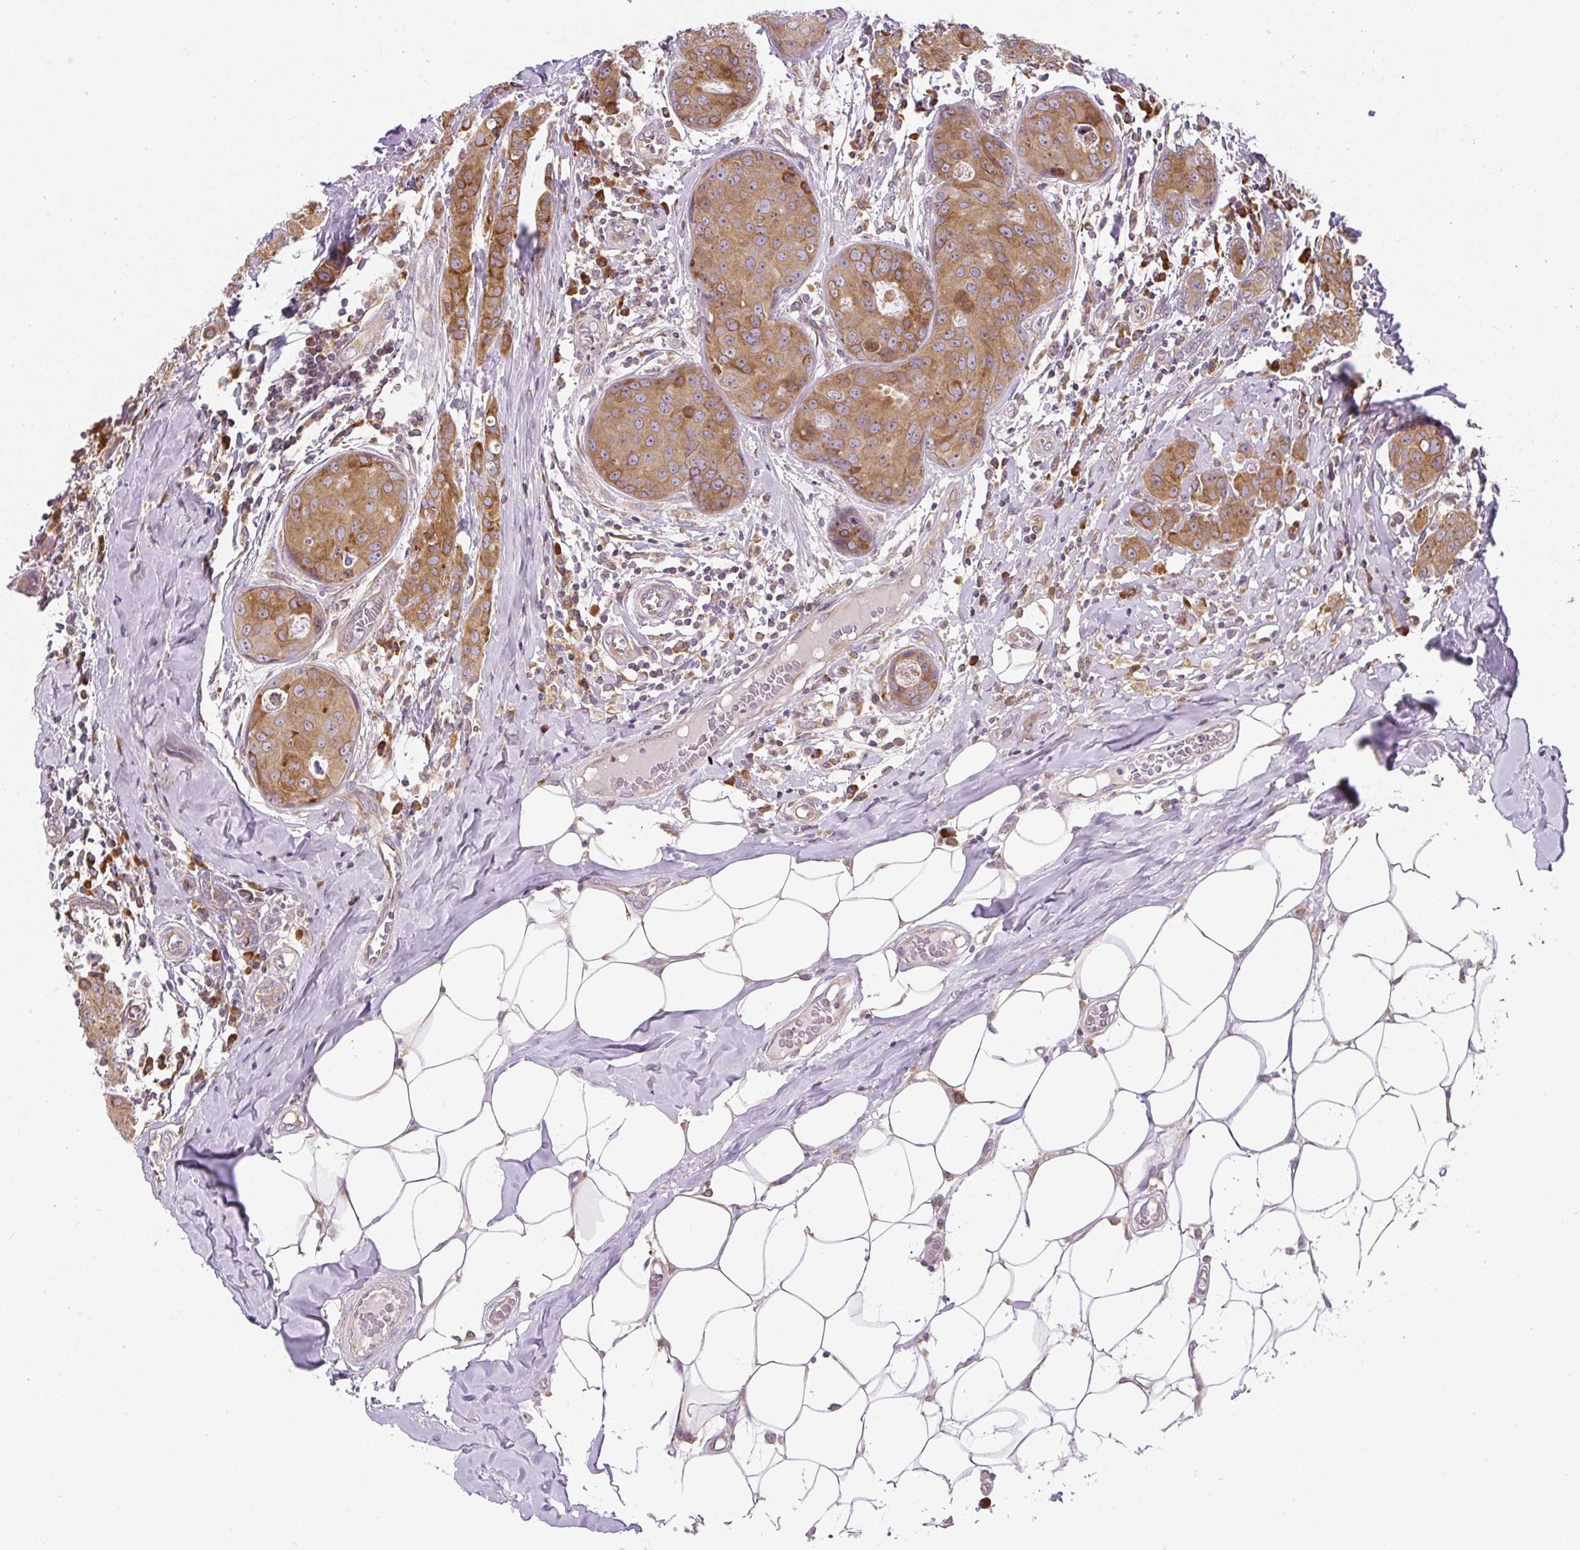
{"staining": {"intensity": "moderate", "quantity": ">75%", "location": "cytoplasmic/membranous"}, "tissue": "breast cancer", "cell_type": "Tumor cells", "image_type": "cancer", "snomed": [{"axis": "morphology", "description": "Duct carcinoma"}, {"axis": "topography", "description": "Breast"}], "caption": "Brown immunohistochemical staining in human breast intraductal carcinoma demonstrates moderate cytoplasmic/membranous staining in about >75% of tumor cells.", "gene": "CYP20A1", "patient": {"sex": "female", "age": 43}}